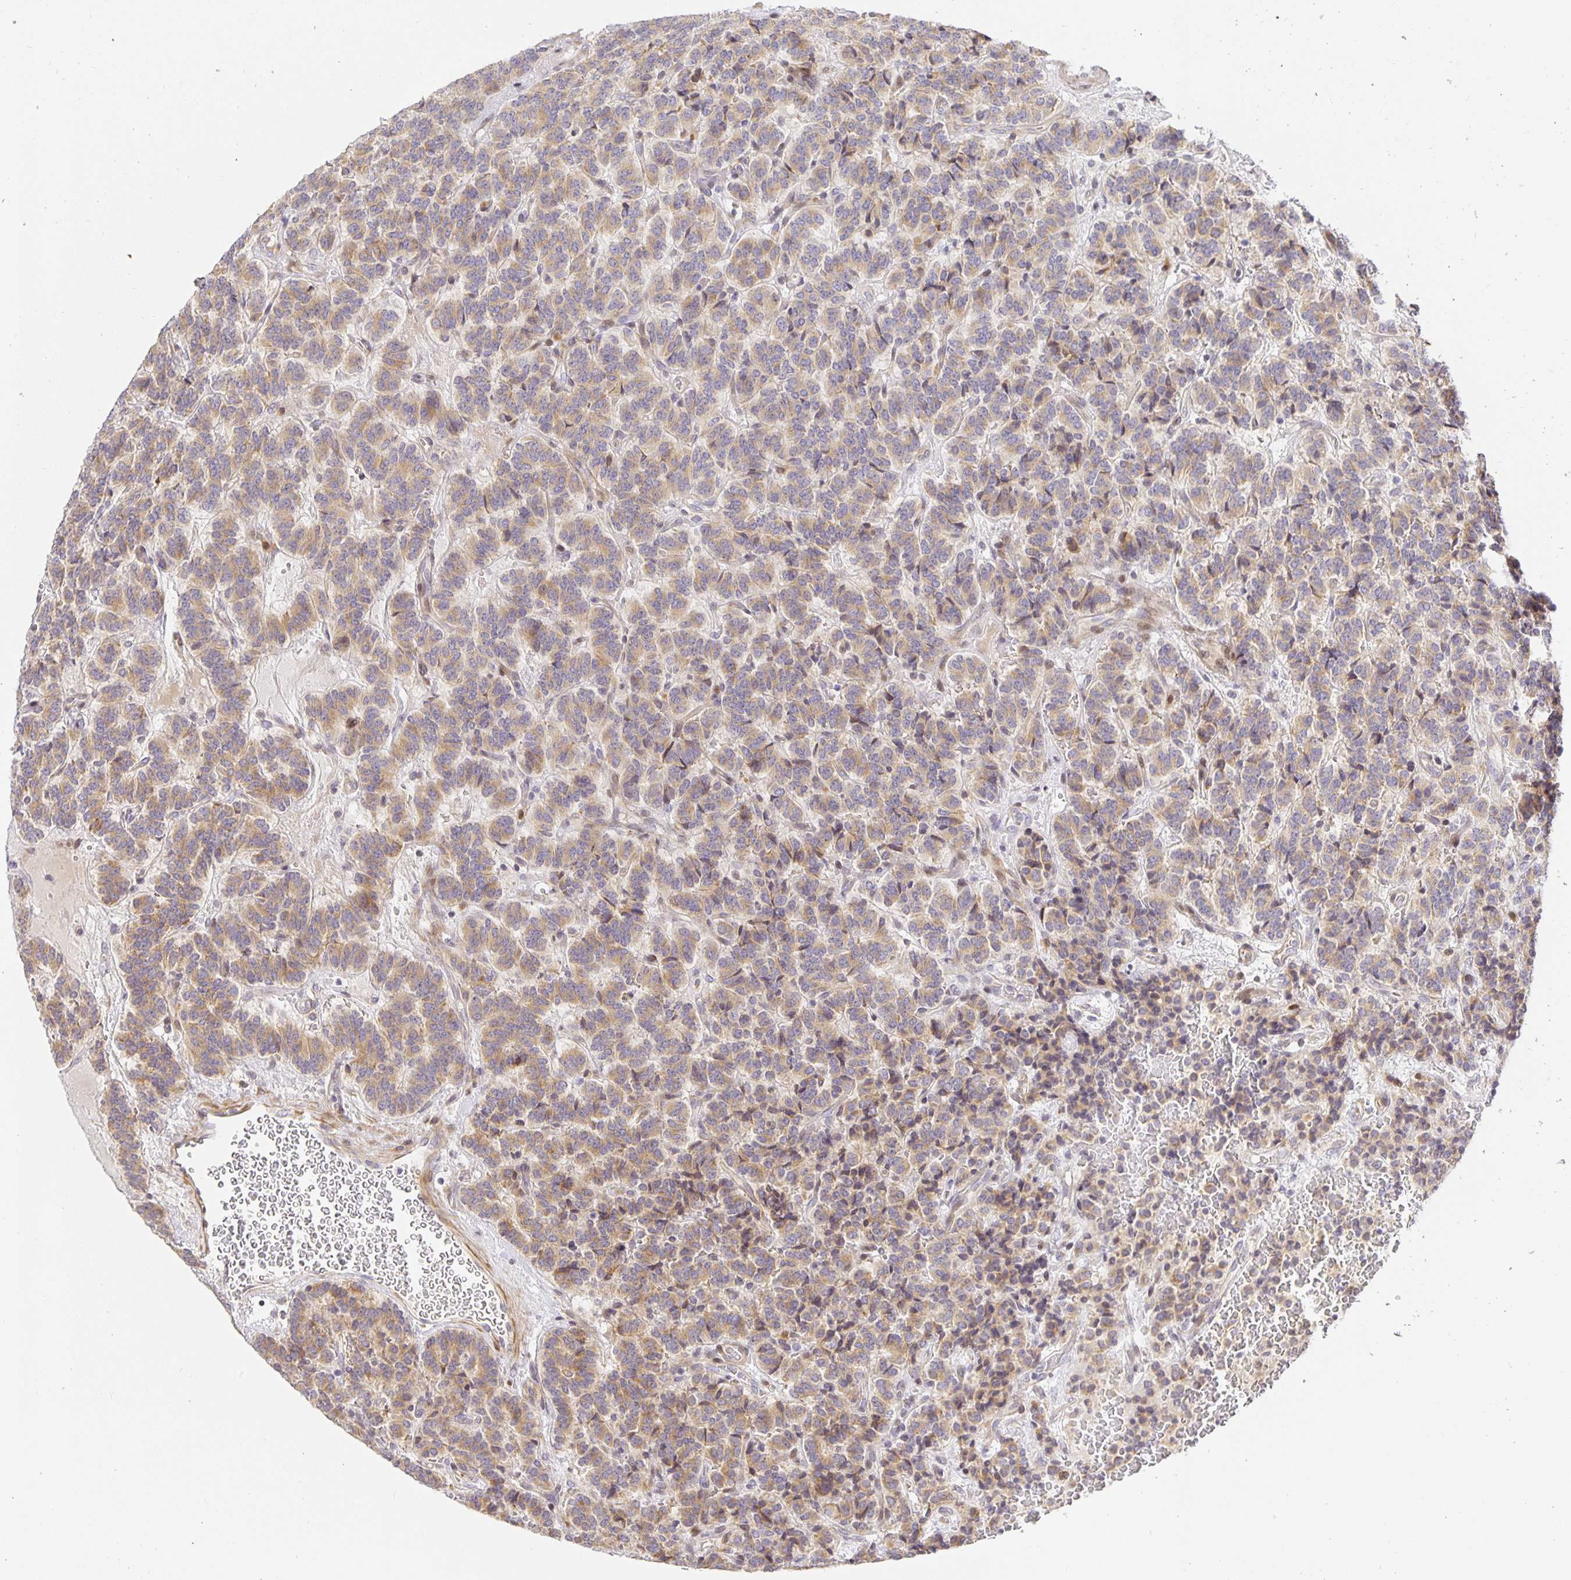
{"staining": {"intensity": "weak", "quantity": ">75%", "location": "cytoplasmic/membranous"}, "tissue": "carcinoid", "cell_type": "Tumor cells", "image_type": "cancer", "snomed": [{"axis": "morphology", "description": "Carcinoid, malignant, NOS"}, {"axis": "topography", "description": "Pancreas"}], "caption": "Carcinoid stained with DAB (3,3'-diaminobenzidine) immunohistochemistry reveals low levels of weak cytoplasmic/membranous positivity in about >75% of tumor cells.", "gene": "TJP3", "patient": {"sex": "male", "age": 36}}